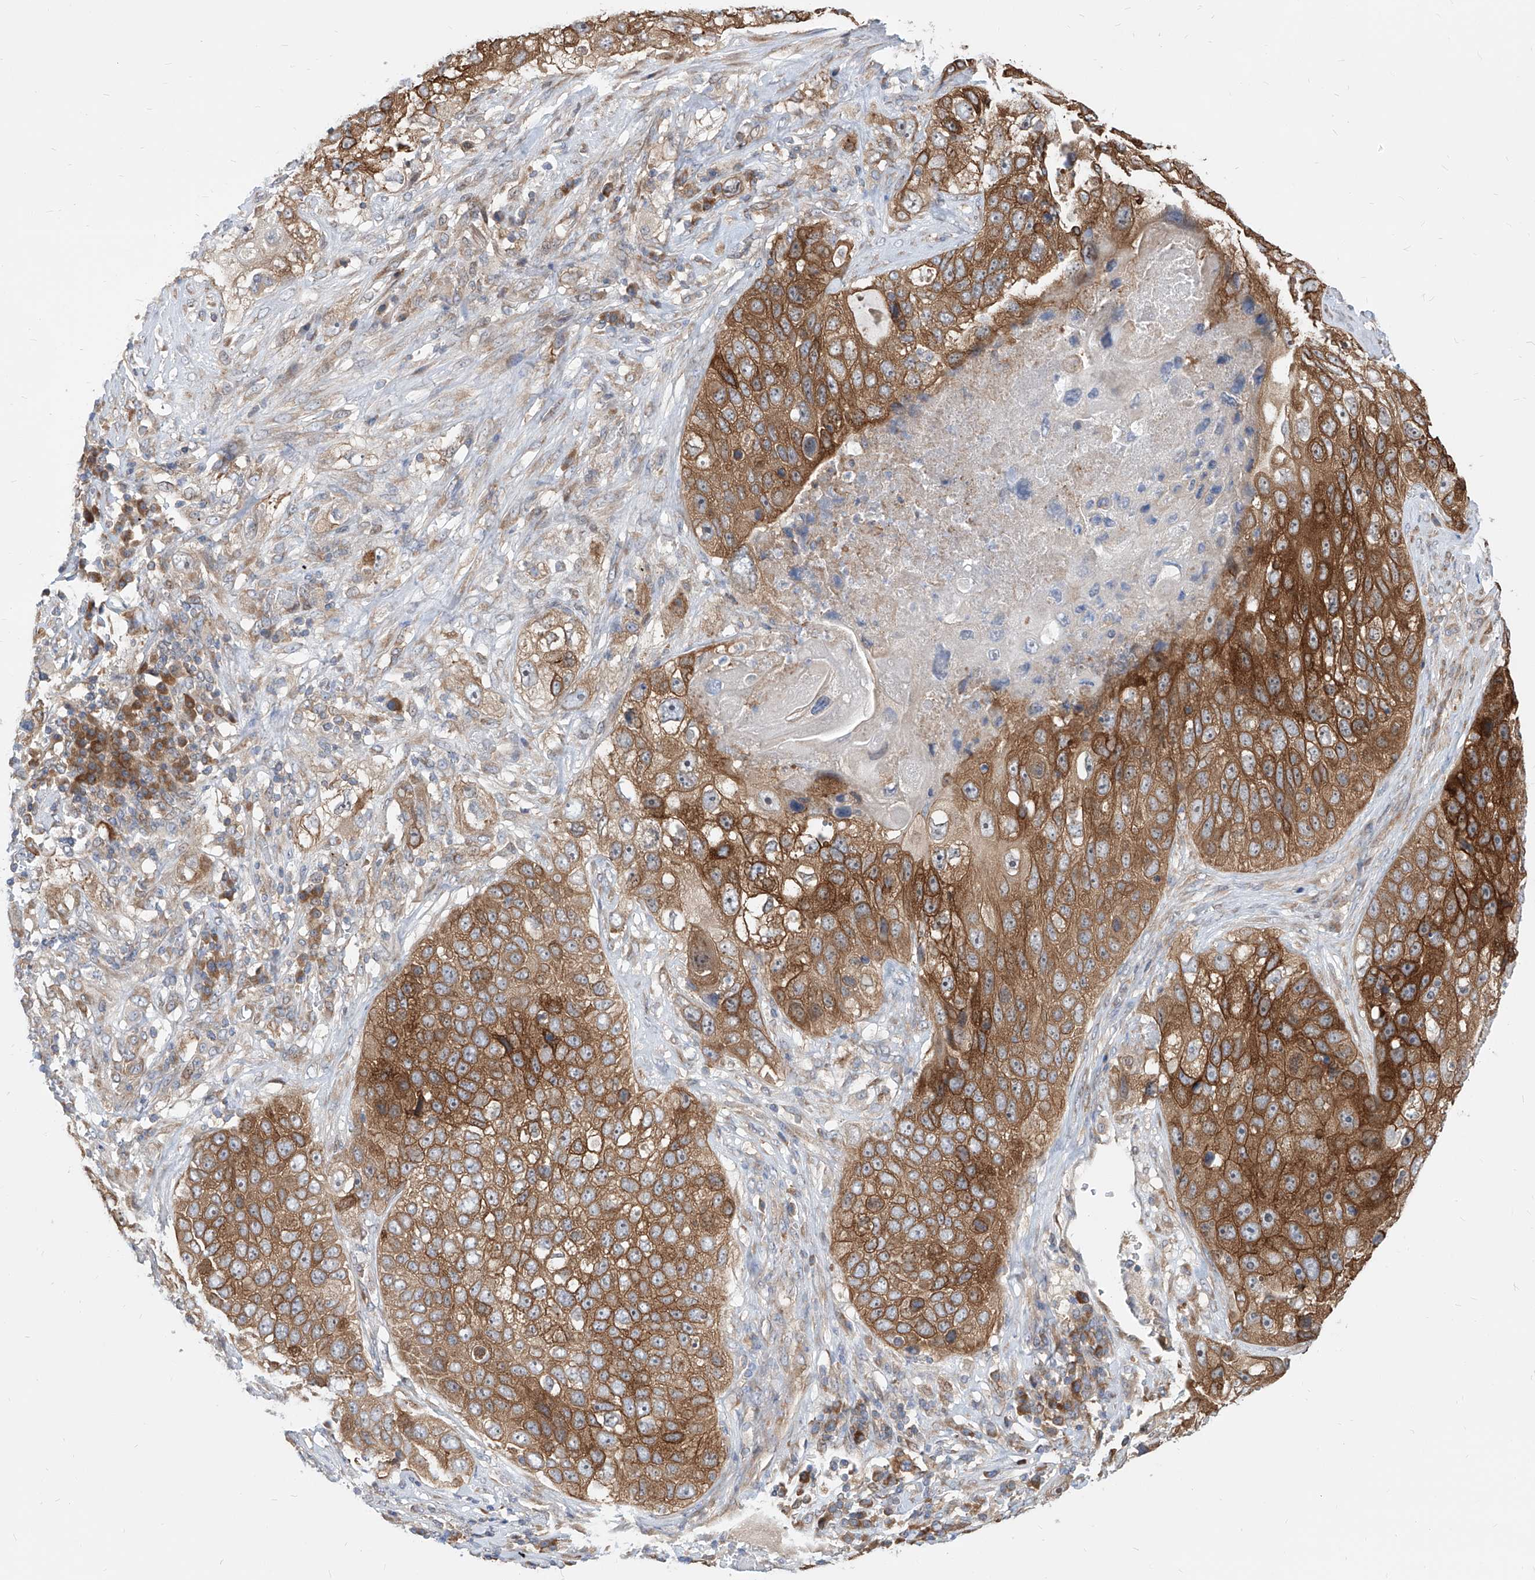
{"staining": {"intensity": "moderate", "quantity": ">75%", "location": "cytoplasmic/membranous"}, "tissue": "lung cancer", "cell_type": "Tumor cells", "image_type": "cancer", "snomed": [{"axis": "morphology", "description": "Squamous cell carcinoma, NOS"}, {"axis": "topography", "description": "Lung"}], "caption": "Immunohistochemical staining of lung cancer reveals medium levels of moderate cytoplasmic/membranous expression in approximately >75% of tumor cells. The protein of interest is stained brown, and the nuclei are stained in blue (DAB (3,3'-diaminobenzidine) IHC with brightfield microscopy, high magnification).", "gene": "FAM83B", "patient": {"sex": "male", "age": 61}}